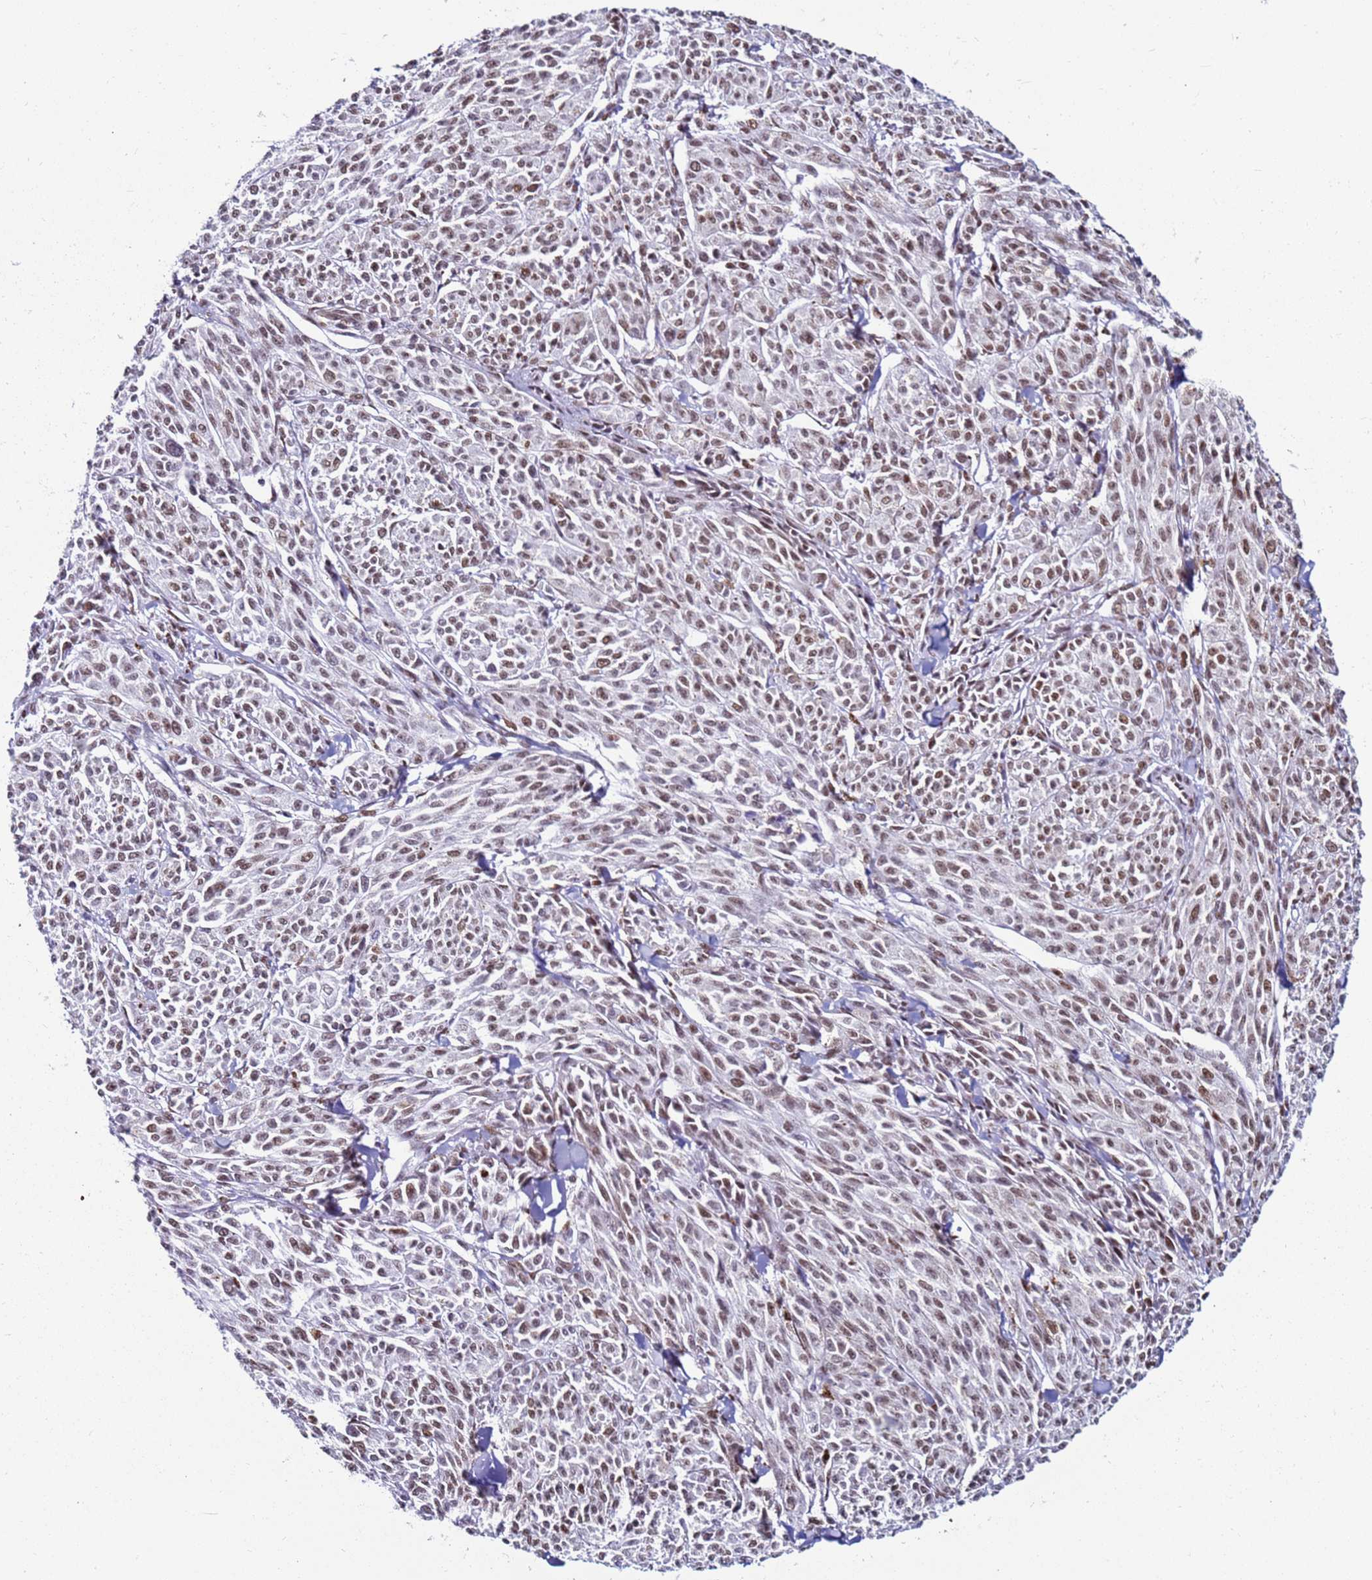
{"staining": {"intensity": "moderate", "quantity": ">75%", "location": "nuclear"}, "tissue": "melanoma", "cell_type": "Tumor cells", "image_type": "cancer", "snomed": [{"axis": "morphology", "description": "Malignant melanoma, NOS"}, {"axis": "topography", "description": "Skin"}], "caption": "About >75% of tumor cells in melanoma reveal moderate nuclear protein expression as visualized by brown immunohistochemical staining.", "gene": "KPNA4", "patient": {"sex": "female", "age": 52}}